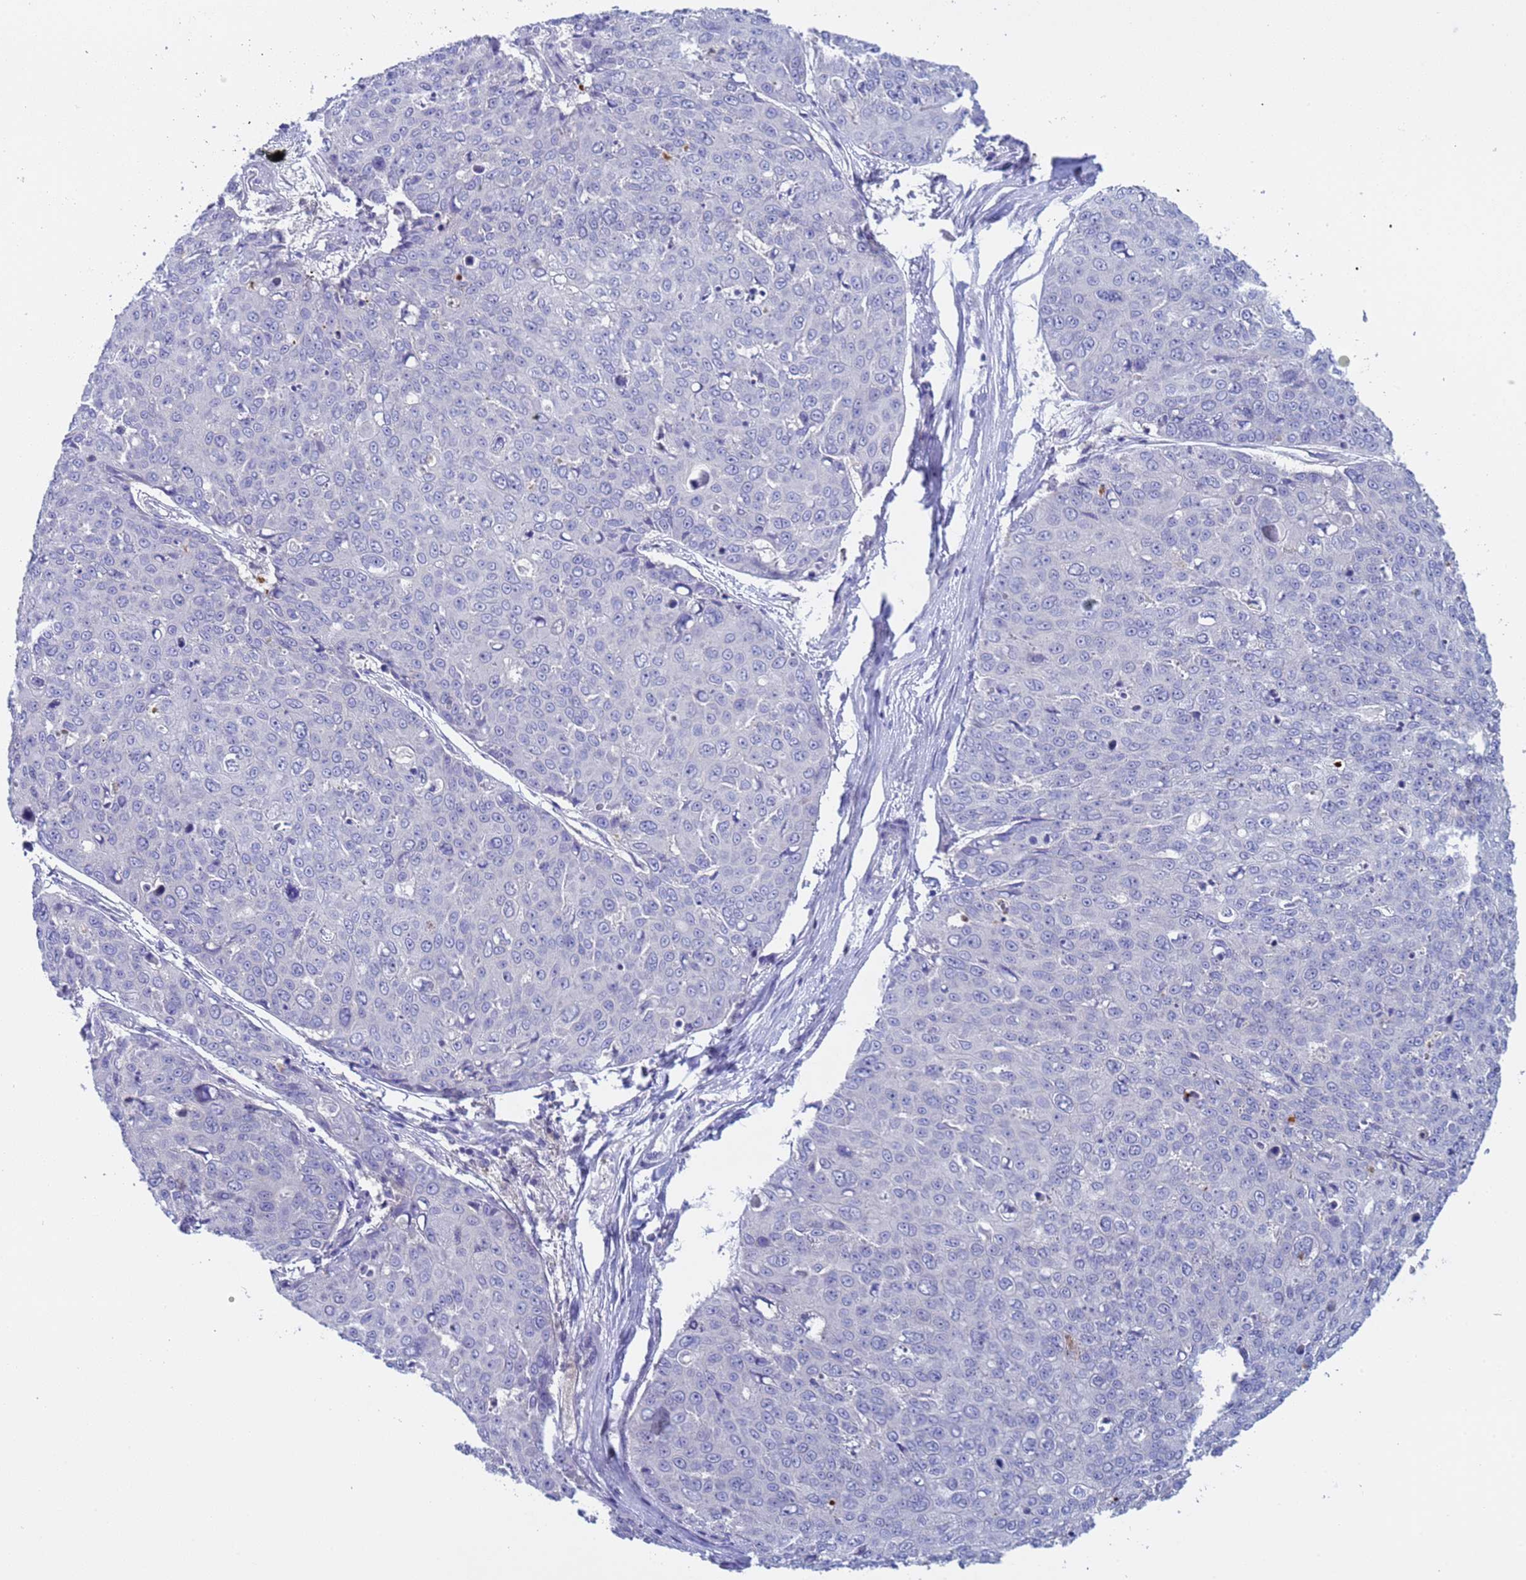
{"staining": {"intensity": "negative", "quantity": "none", "location": "none"}, "tissue": "skin cancer", "cell_type": "Tumor cells", "image_type": "cancer", "snomed": [{"axis": "morphology", "description": "Squamous cell carcinoma, NOS"}, {"axis": "topography", "description": "Skin"}], "caption": "IHC histopathology image of neoplastic tissue: skin cancer (squamous cell carcinoma) stained with DAB exhibits no significant protein expression in tumor cells.", "gene": "C4orf46", "patient": {"sex": "male", "age": 71}}